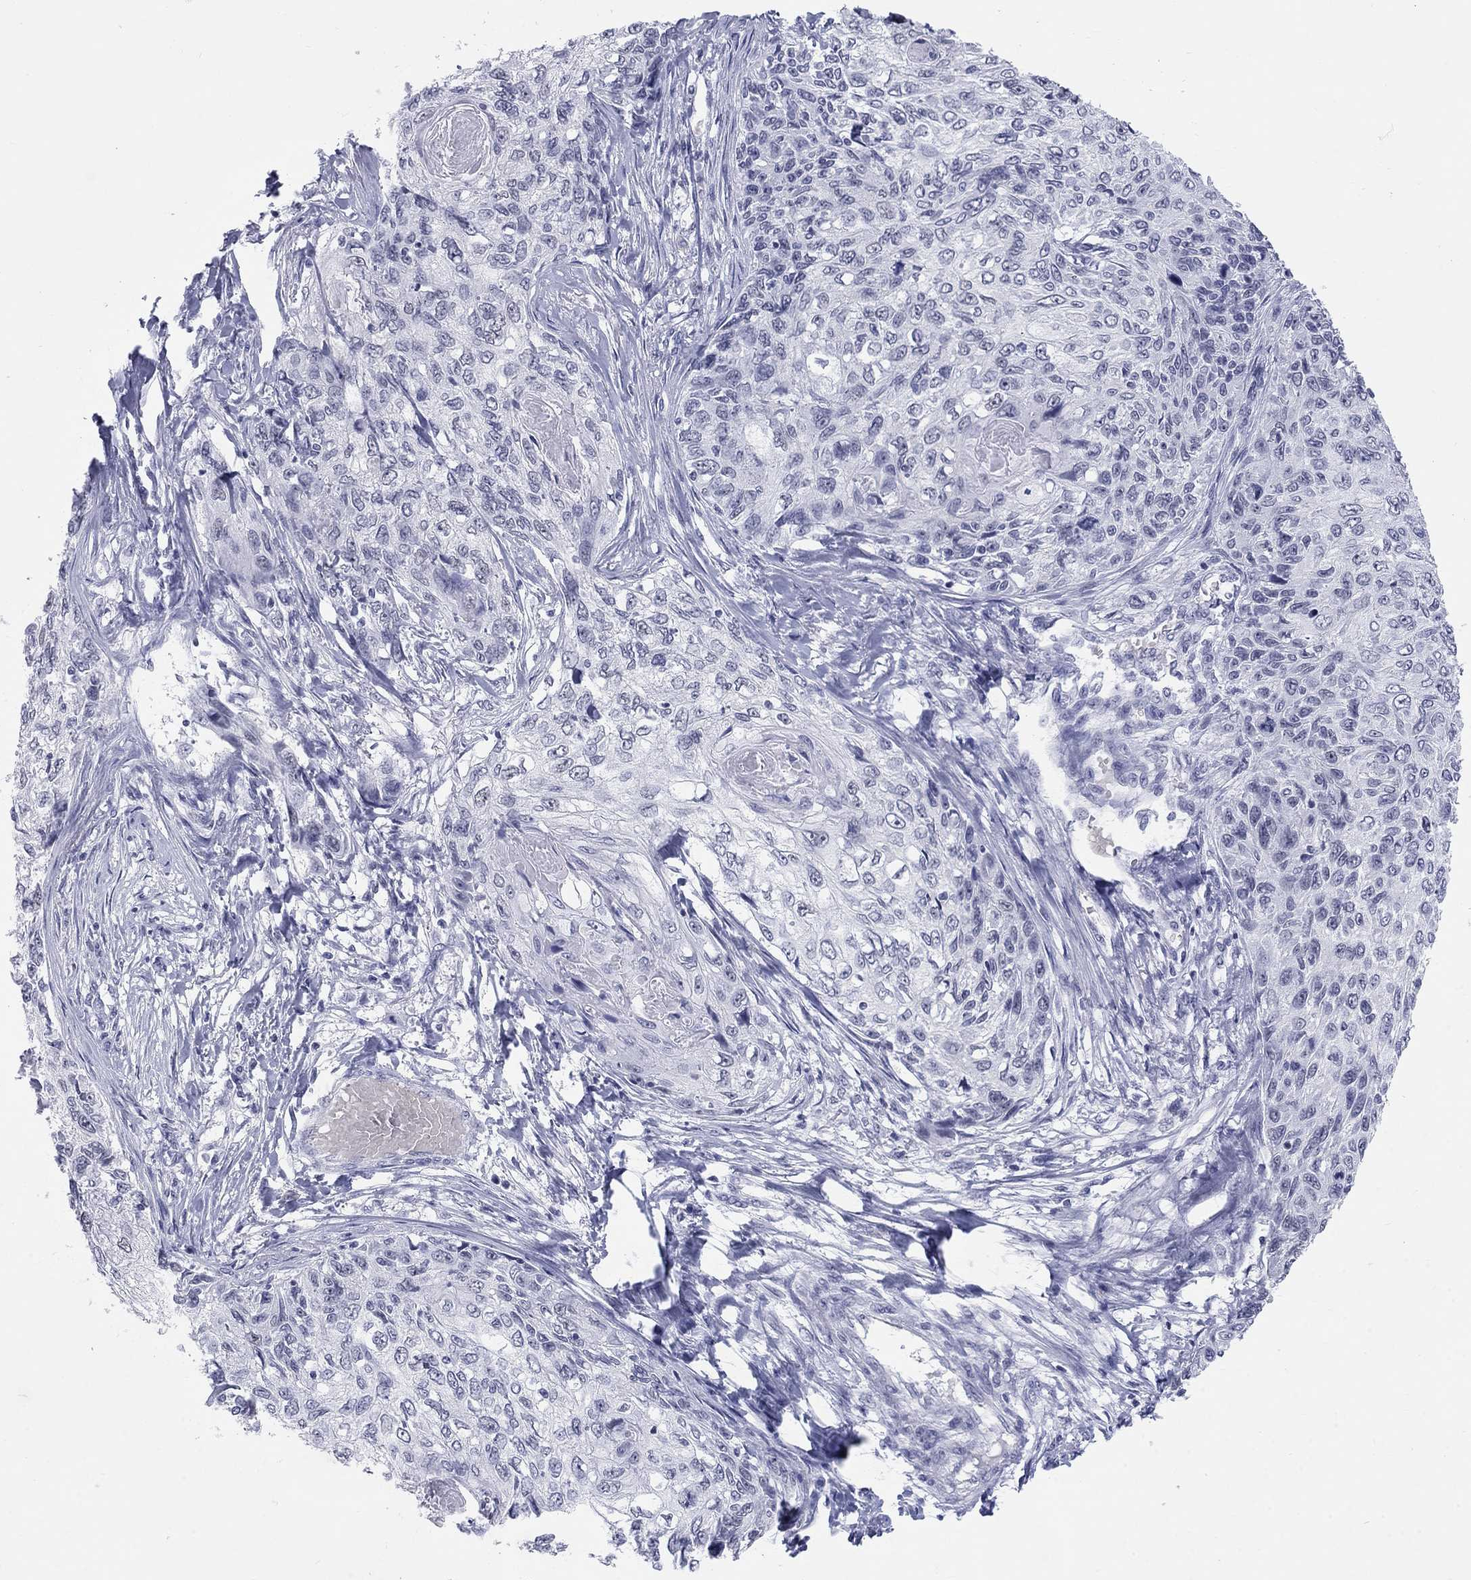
{"staining": {"intensity": "weak", "quantity": "<25%", "location": "nuclear"}, "tissue": "skin cancer", "cell_type": "Tumor cells", "image_type": "cancer", "snomed": [{"axis": "morphology", "description": "Squamous cell carcinoma, NOS"}, {"axis": "topography", "description": "Skin"}], "caption": "This micrograph is of squamous cell carcinoma (skin) stained with immunohistochemistry (IHC) to label a protein in brown with the nuclei are counter-stained blue. There is no staining in tumor cells.", "gene": "DMTN", "patient": {"sex": "male", "age": 92}}